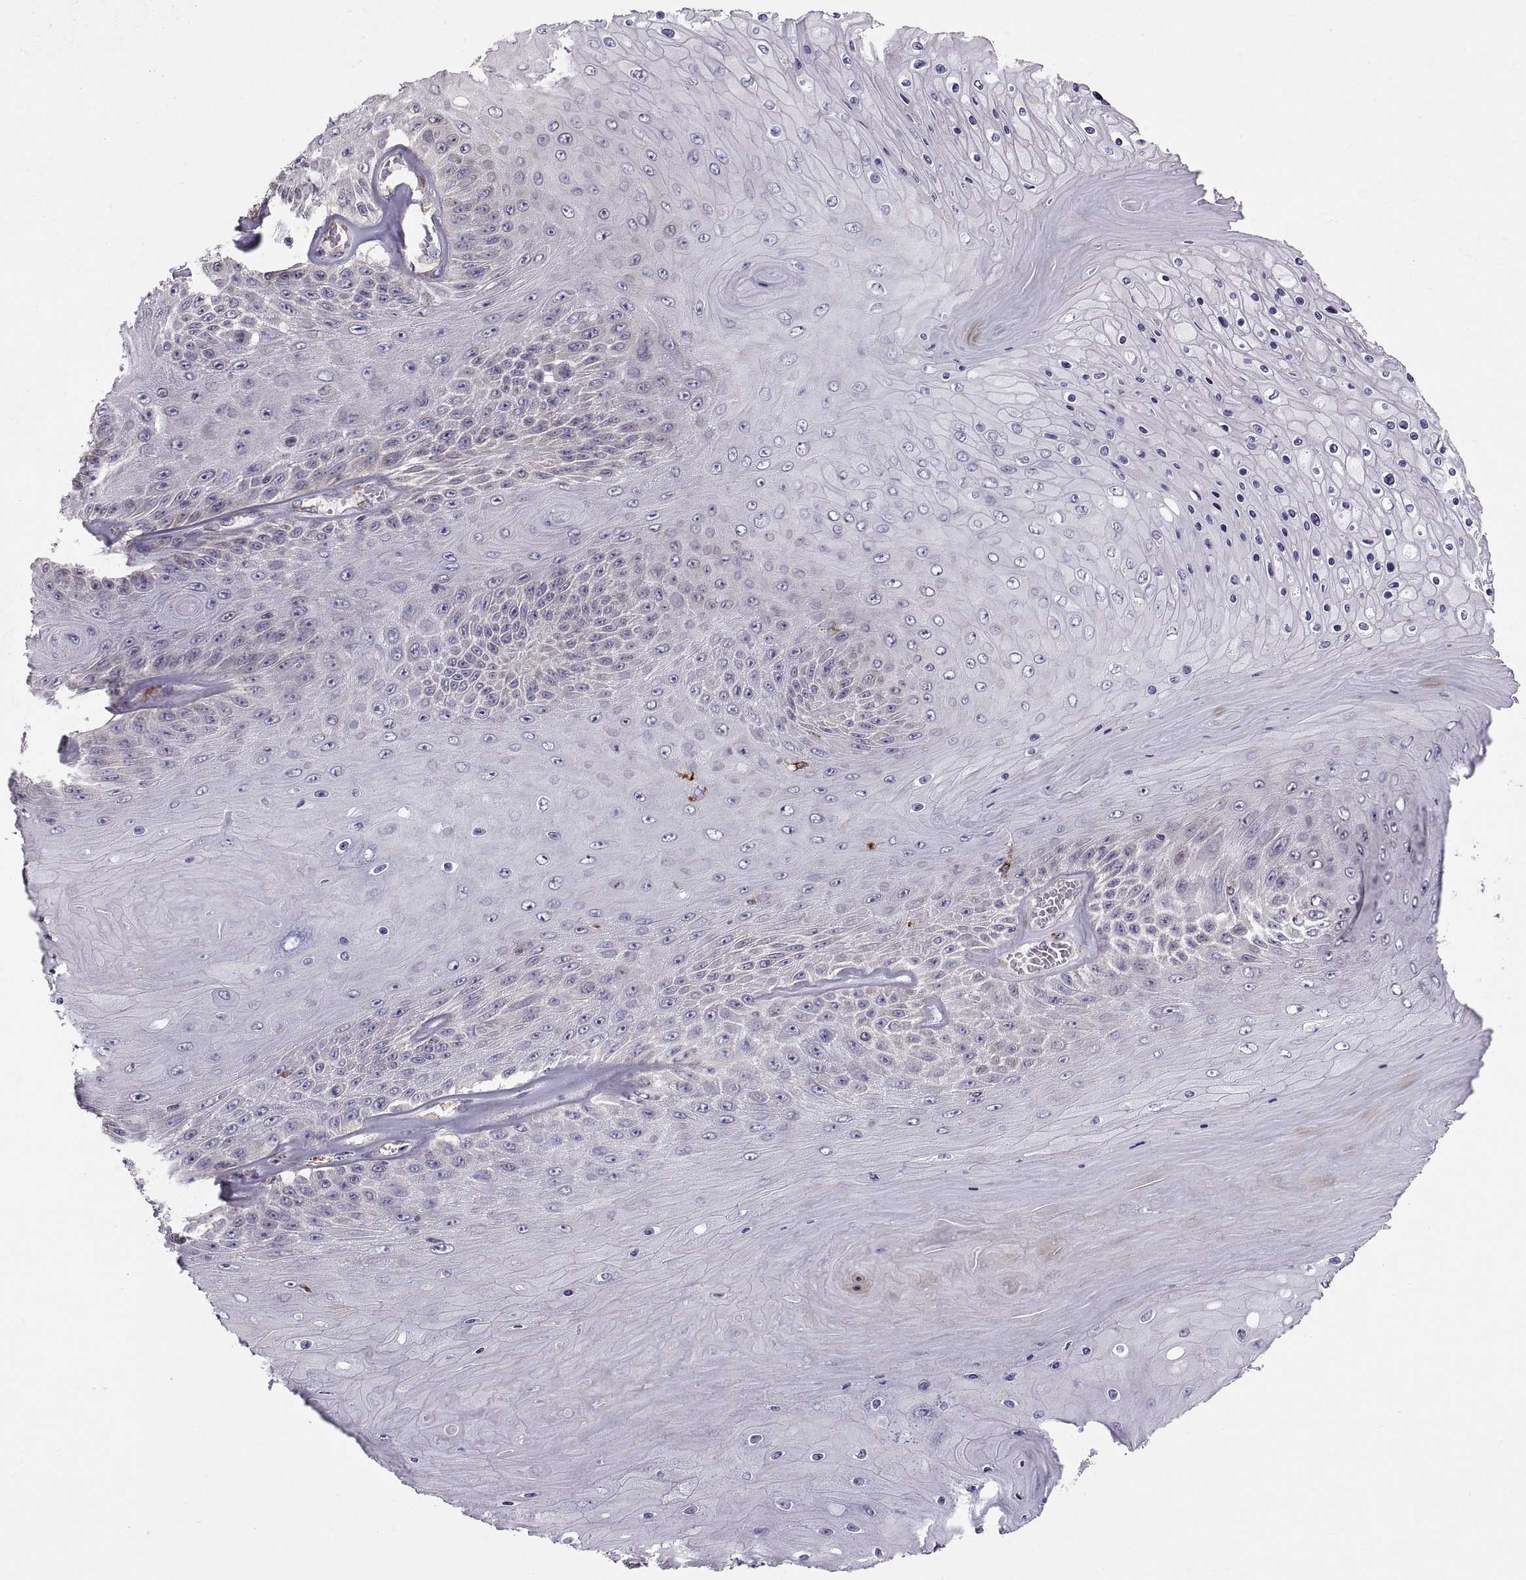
{"staining": {"intensity": "negative", "quantity": "none", "location": "none"}, "tissue": "skin cancer", "cell_type": "Tumor cells", "image_type": "cancer", "snomed": [{"axis": "morphology", "description": "Squamous cell carcinoma, NOS"}, {"axis": "topography", "description": "Skin"}], "caption": "Tumor cells are negative for protein expression in human skin squamous cell carcinoma.", "gene": "PLEKHB2", "patient": {"sex": "male", "age": 62}}